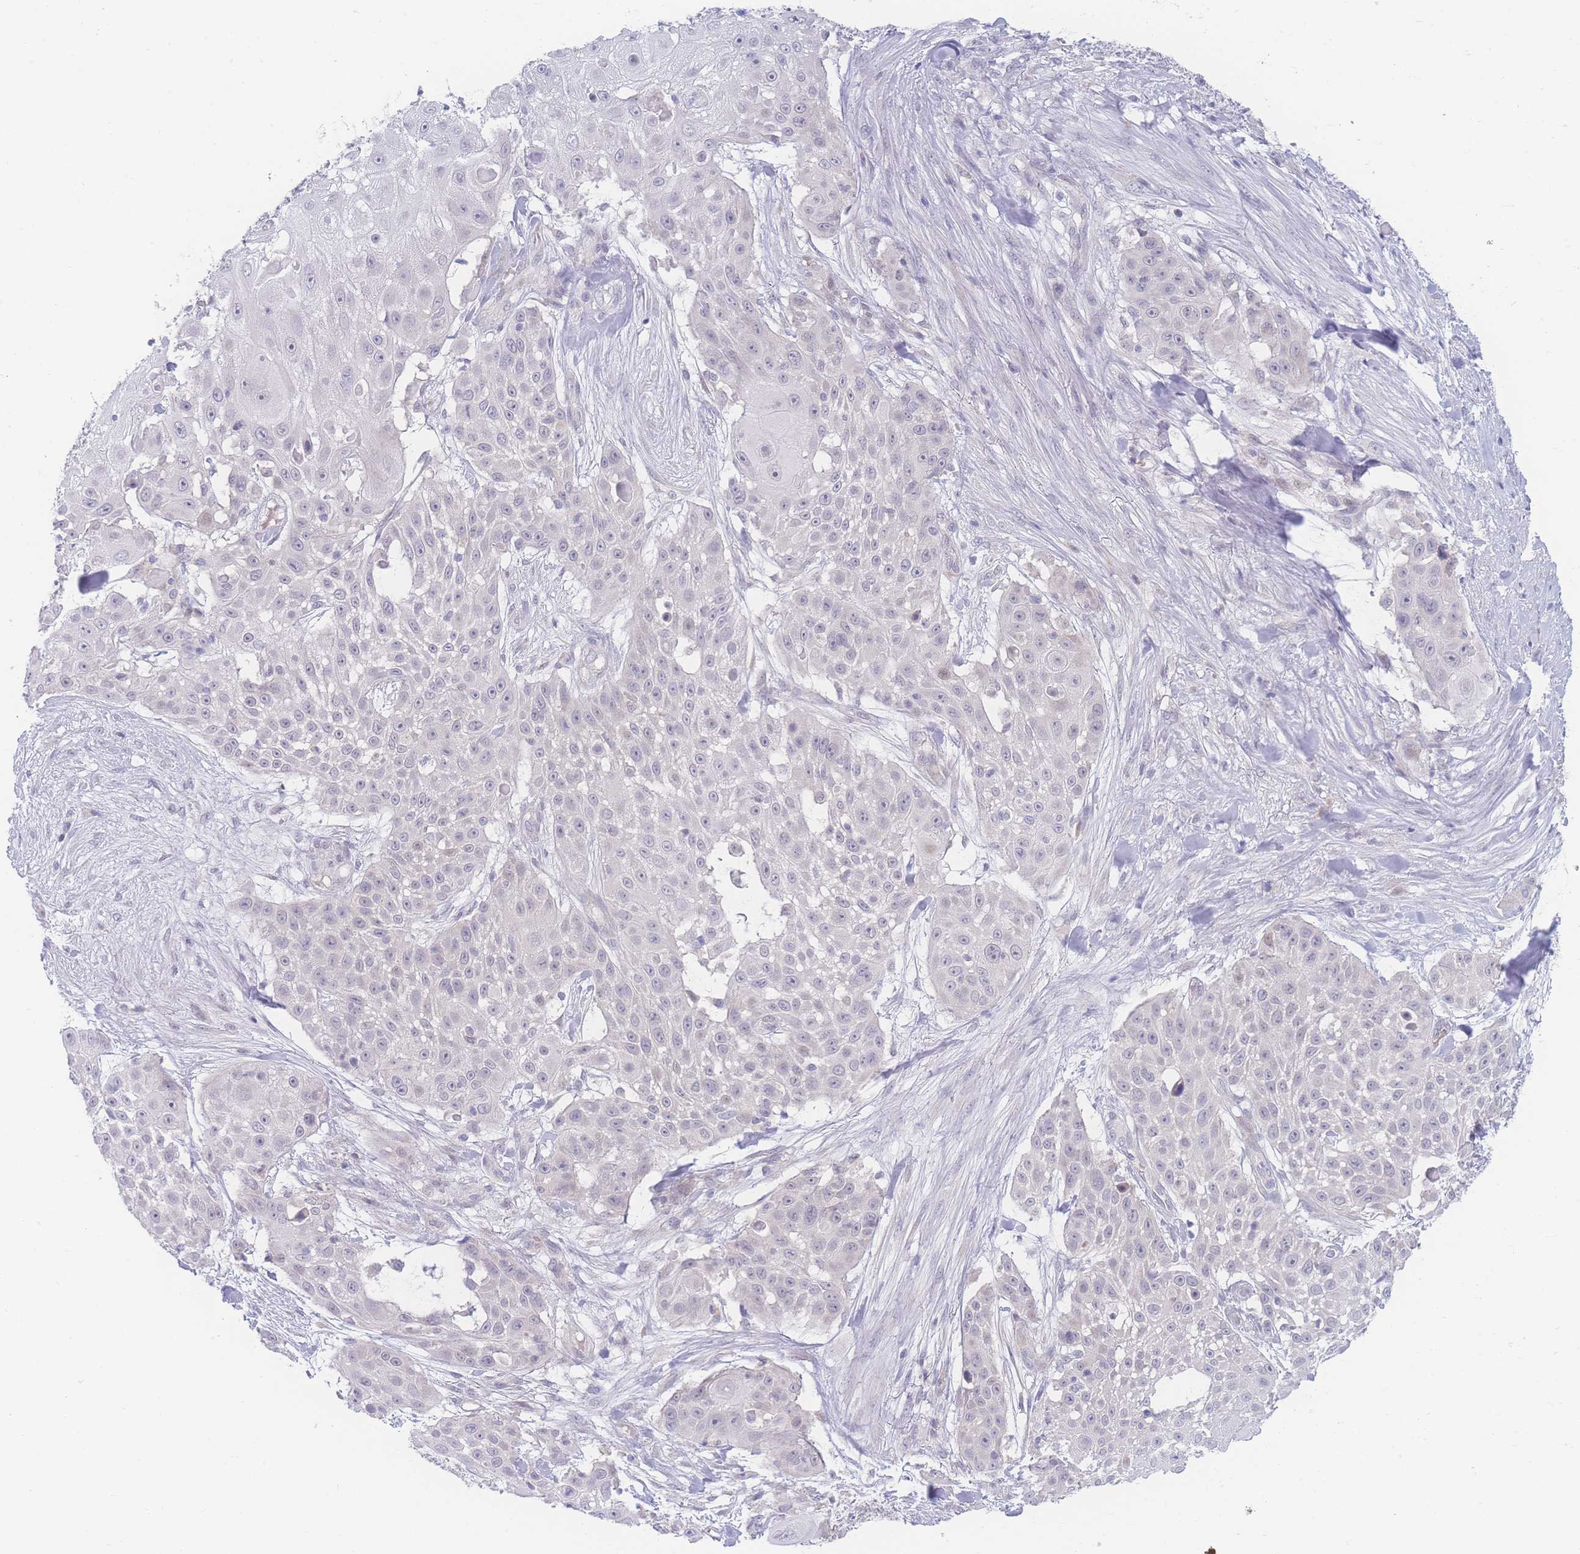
{"staining": {"intensity": "negative", "quantity": "none", "location": "none"}, "tissue": "skin cancer", "cell_type": "Tumor cells", "image_type": "cancer", "snomed": [{"axis": "morphology", "description": "Squamous cell carcinoma, NOS"}, {"axis": "topography", "description": "Skin"}], "caption": "A photomicrograph of human skin cancer (squamous cell carcinoma) is negative for staining in tumor cells. (DAB (3,3'-diaminobenzidine) immunohistochemistry with hematoxylin counter stain).", "gene": "PRSS22", "patient": {"sex": "female", "age": 86}}